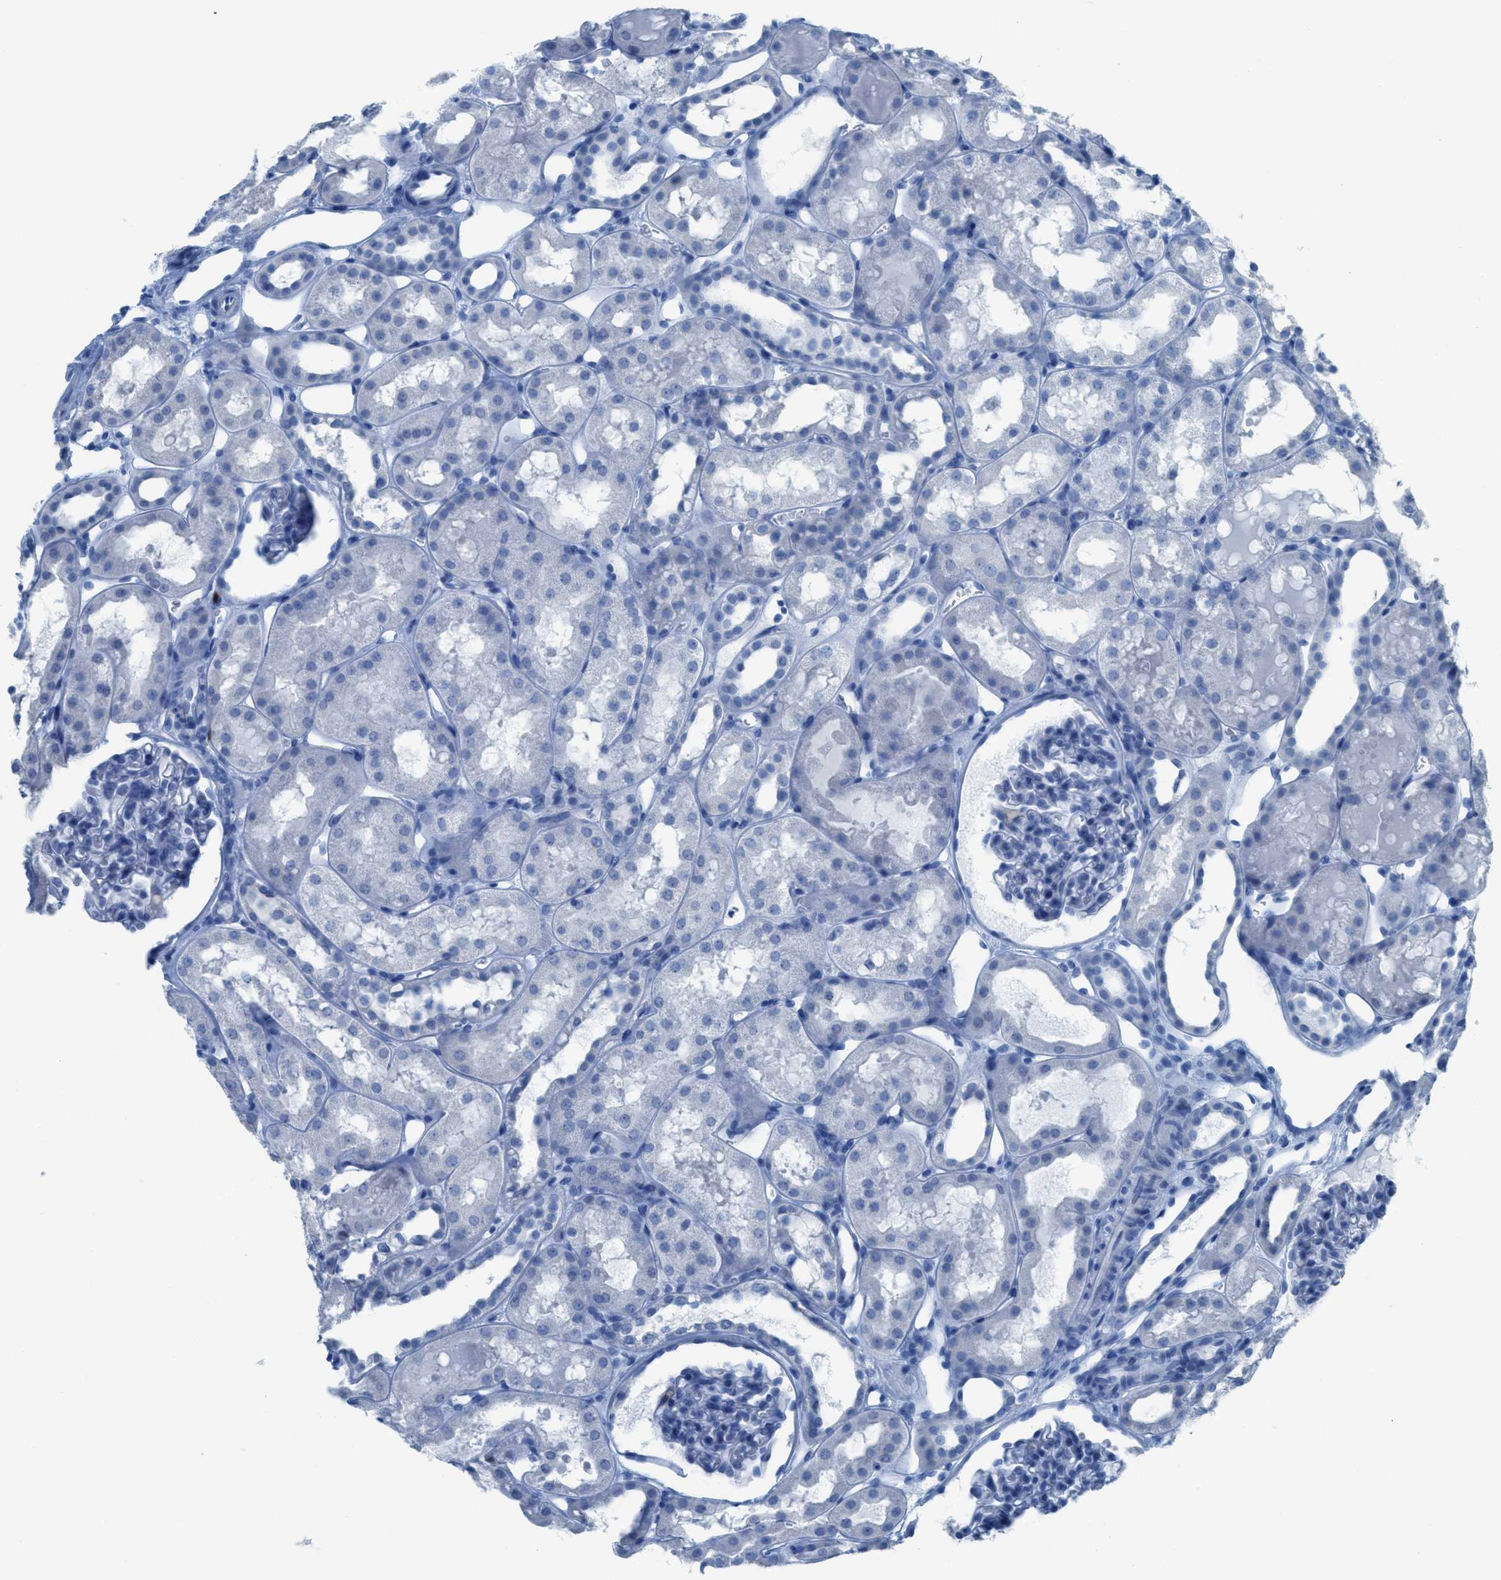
{"staining": {"intensity": "negative", "quantity": "none", "location": "none"}, "tissue": "kidney", "cell_type": "Cells in glomeruli", "image_type": "normal", "snomed": [{"axis": "morphology", "description": "Normal tissue, NOS"}, {"axis": "topography", "description": "Kidney"}, {"axis": "topography", "description": "Urinary bladder"}], "caption": "An IHC micrograph of unremarkable kidney is shown. There is no staining in cells in glomeruli of kidney. Brightfield microscopy of immunohistochemistry (IHC) stained with DAB (brown) and hematoxylin (blue), captured at high magnification.", "gene": "CDKN2A", "patient": {"sex": "male", "age": 16}}